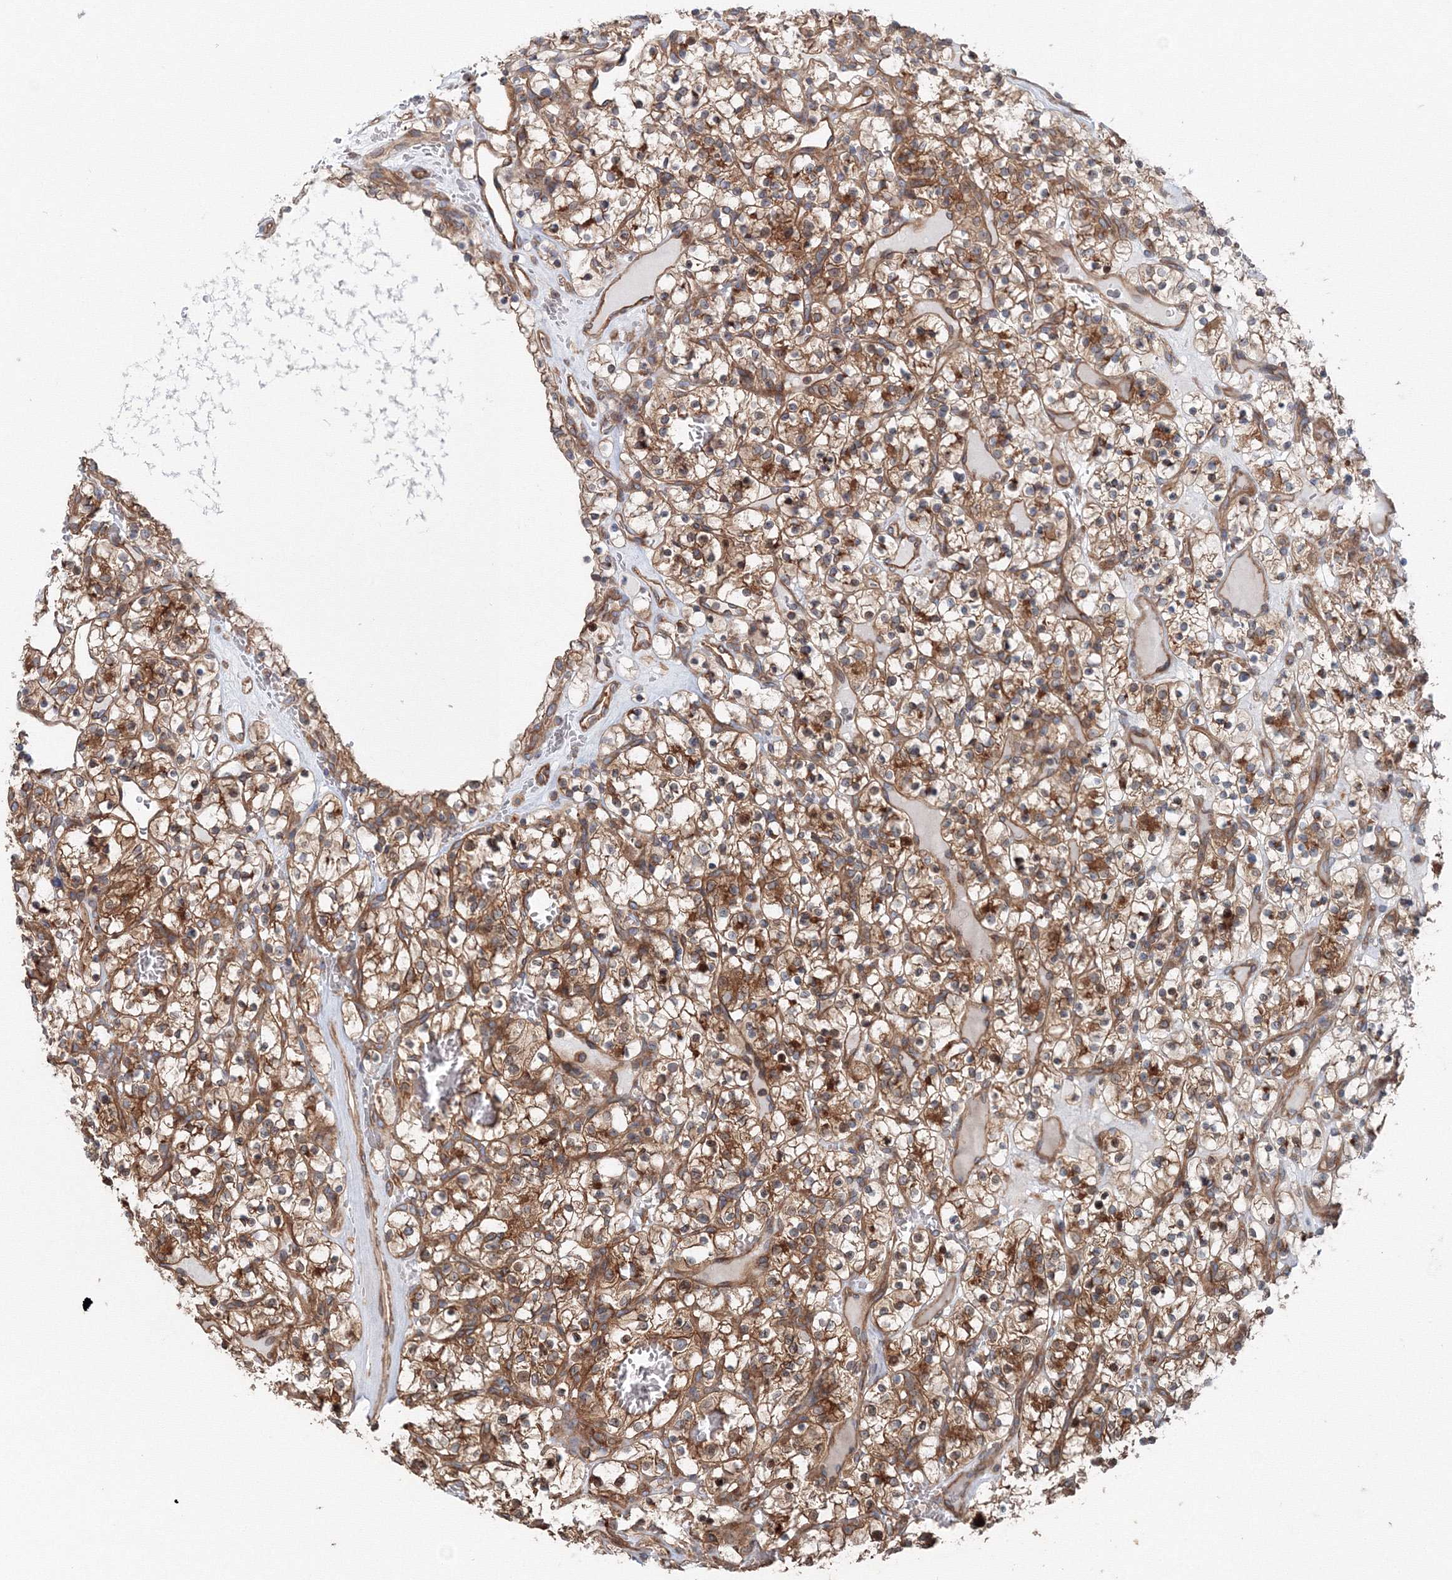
{"staining": {"intensity": "moderate", "quantity": ">75%", "location": "cytoplasmic/membranous"}, "tissue": "renal cancer", "cell_type": "Tumor cells", "image_type": "cancer", "snomed": [{"axis": "morphology", "description": "Adenocarcinoma, NOS"}, {"axis": "topography", "description": "Kidney"}], "caption": "Protein staining of renal adenocarcinoma tissue exhibits moderate cytoplasmic/membranous expression in approximately >75% of tumor cells.", "gene": "EXOC1", "patient": {"sex": "female", "age": 57}}